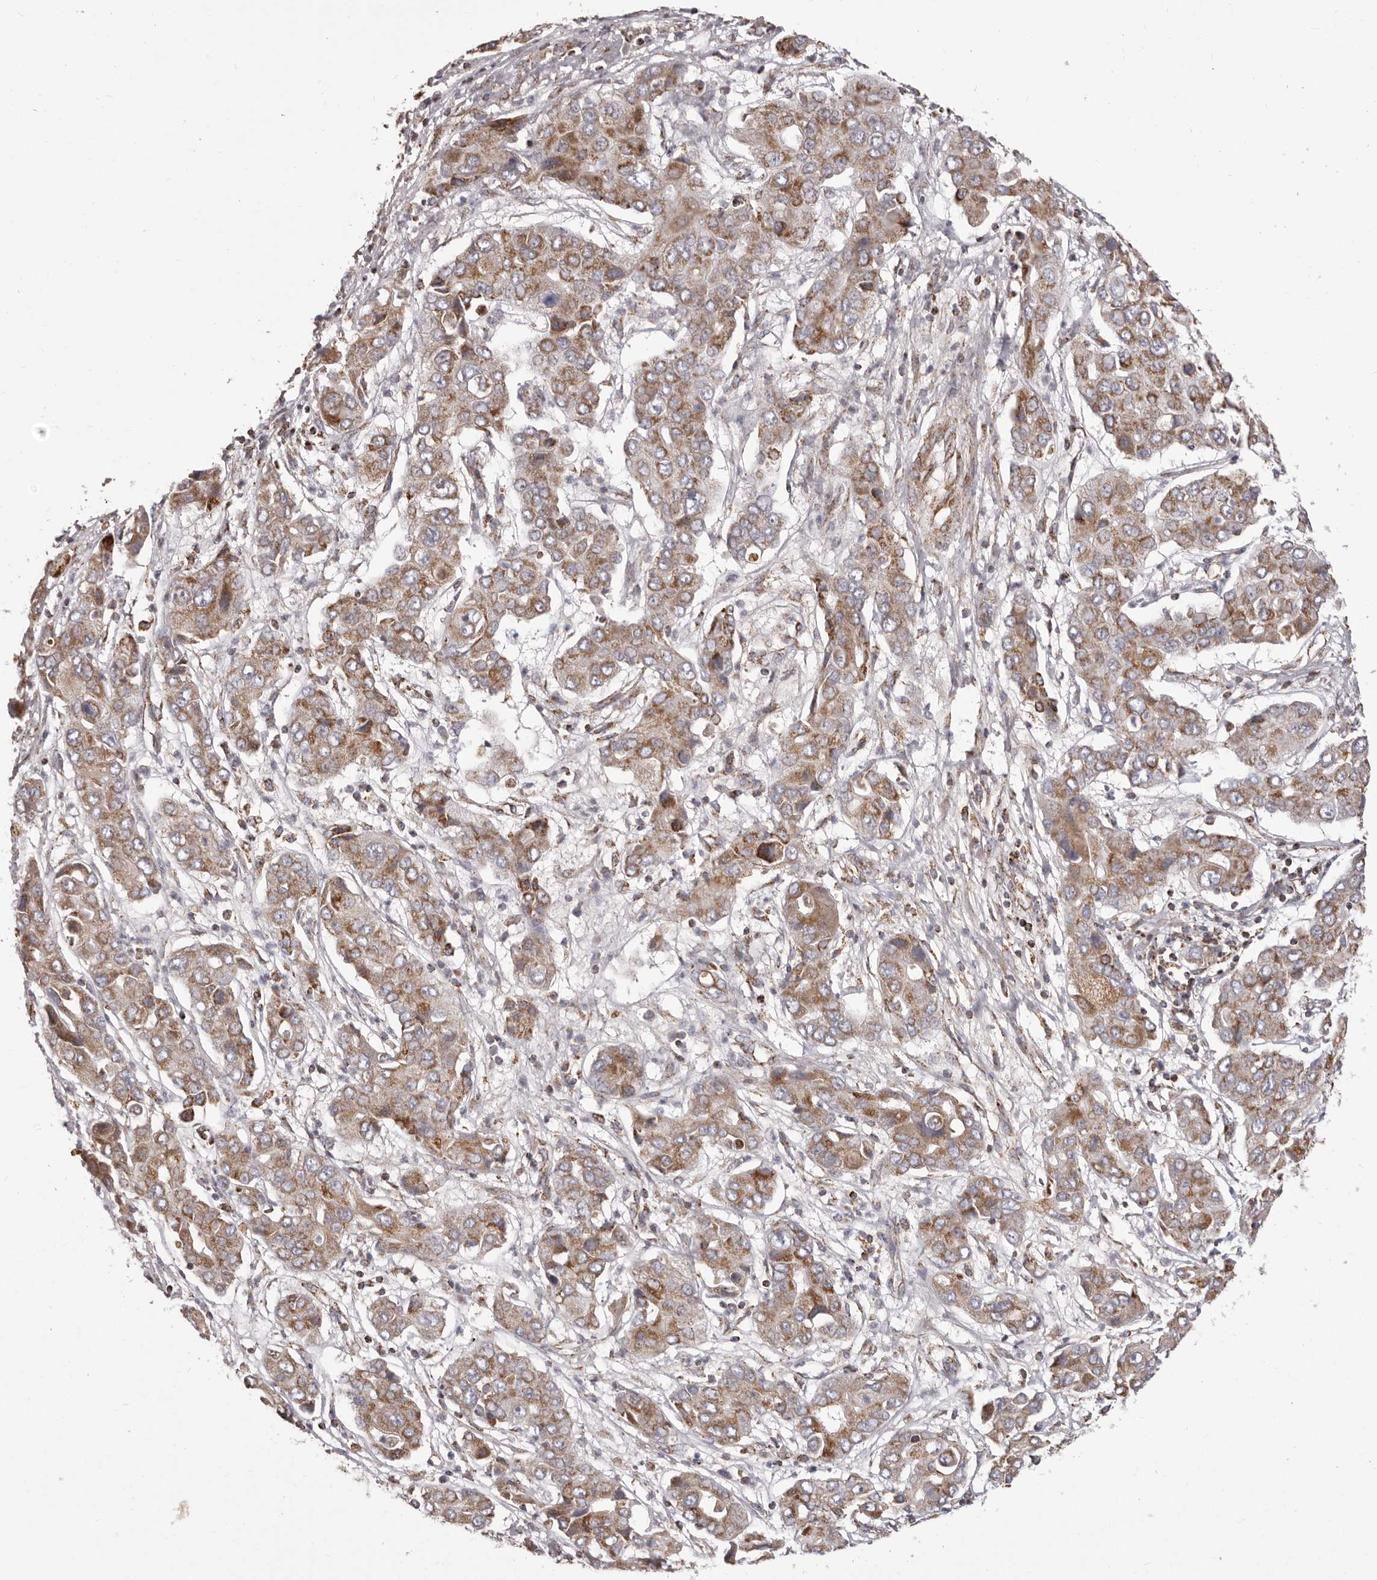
{"staining": {"intensity": "moderate", "quantity": ">75%", "location": "cytoplasmic/membranous"}, "tissue": "liver cancer", "cell_type": "Tumor cells", "image_type": "cancer", "snomed": [{"axis": "morphology", "description": "Cholangiocarcinoma"}, {"axis": "topography", "description": "Liver"}], "caption": "Protein expression analysis of liver cancer demonstrates moderate cytoplasmic/membranous staining in about >75% of tumor cells. The protein of interest is stained brown, and the nuclei are stained in blue (DAB IHC with brightfield microscopy, high magnification).", "gene": "CHRM2", "patient": {"sex": "male", "age": 67}}